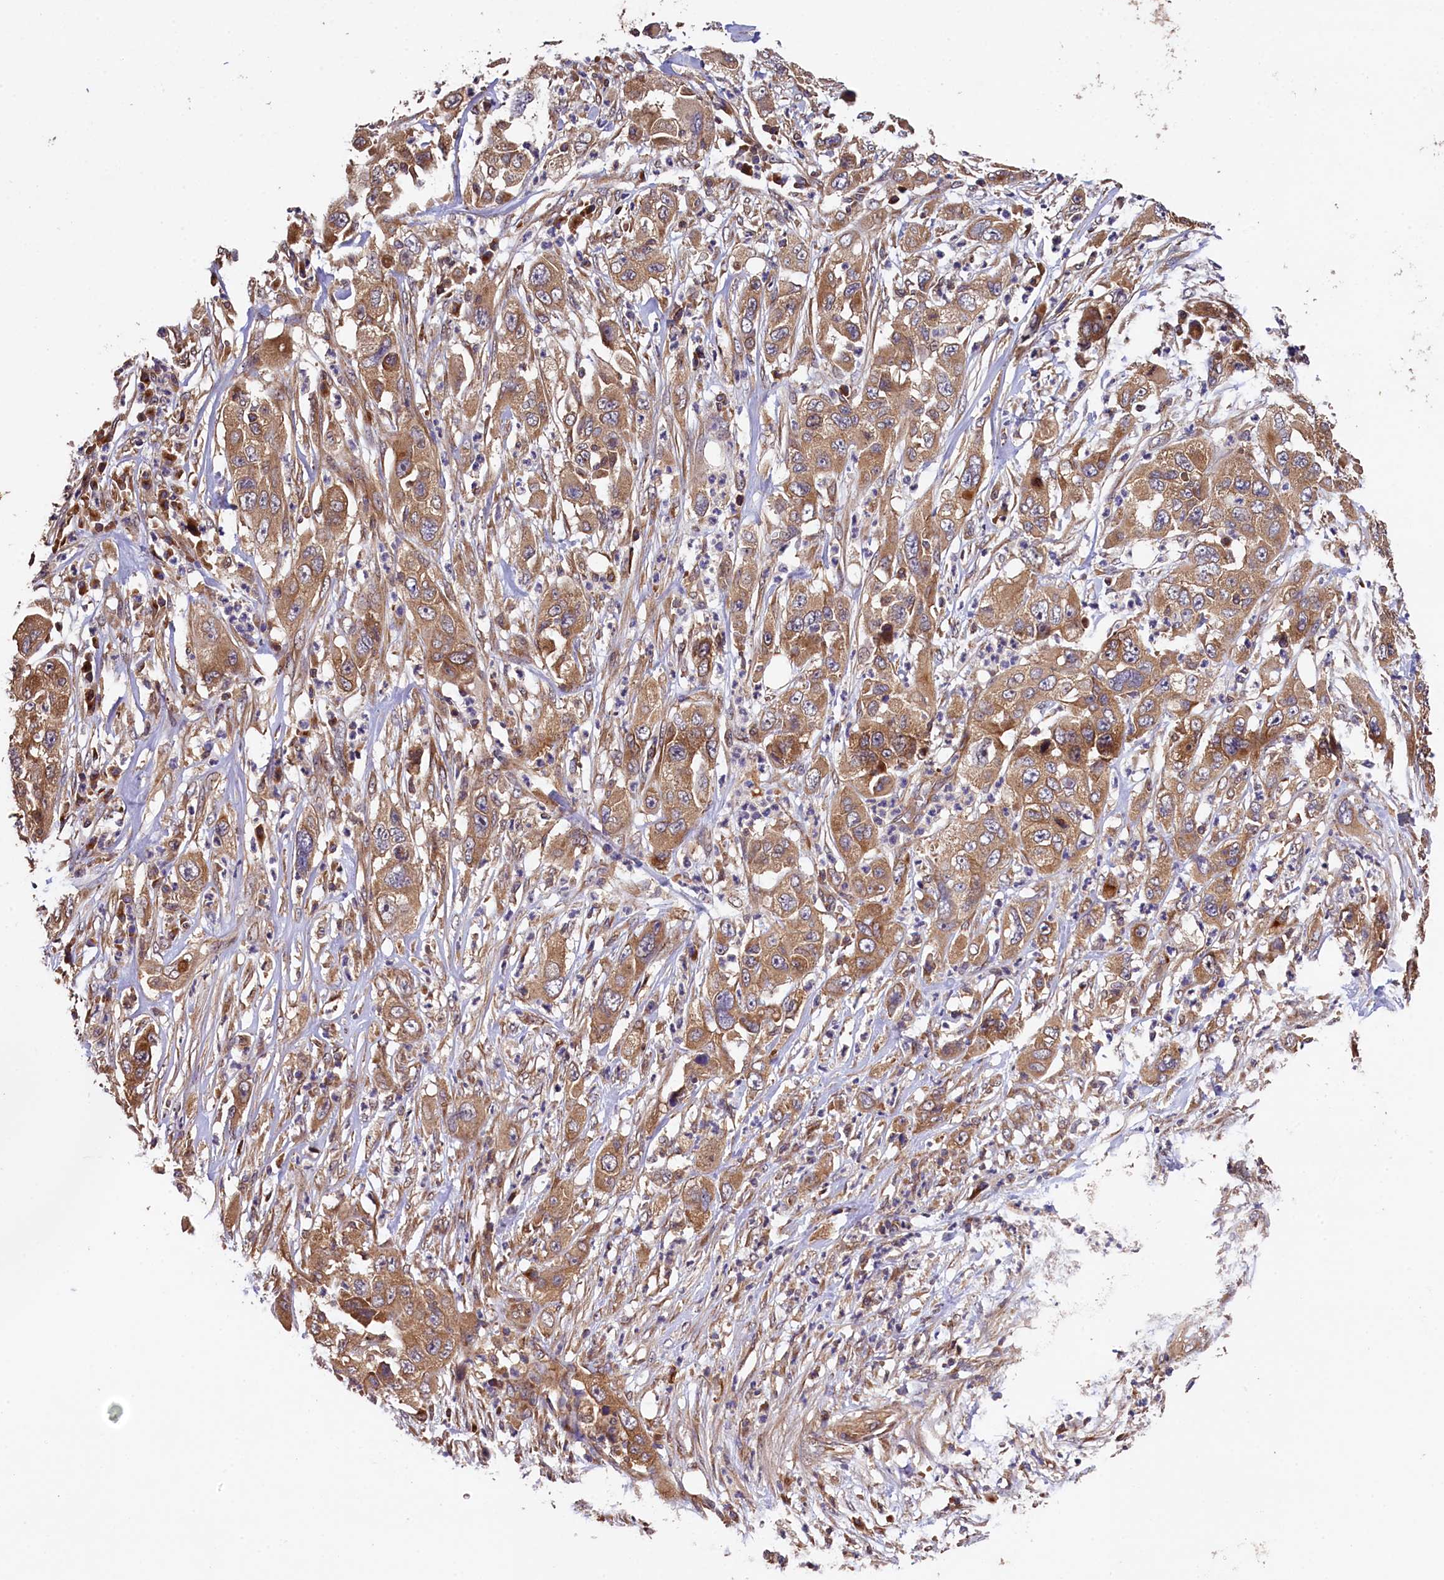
{"staining": {"intensity": "moderate", "quantity": ">75%", "location": "cytoplasmic/membranous"}, "tissue": "pancreatic cancer", "cell_type": "Tumor cells", "image_type": "cancer", "snomed": [{"axis": "morphology", "description": "Adenocarcinoma, NOS"}, {"axis": "topography", "description": "Pancreas"}], "caption": "IHC of human adenocarcinoma (pancreatic) displays medium levels of moderate cytoplasmic/membranous expression in approximately >75% of tumor cells. (DAB (3,3'-diaminobenzidine) IHC with brightfield microscopy, high magnification).", "gene": "KLC2", "patient": {"sex": "female", "age": 78}}